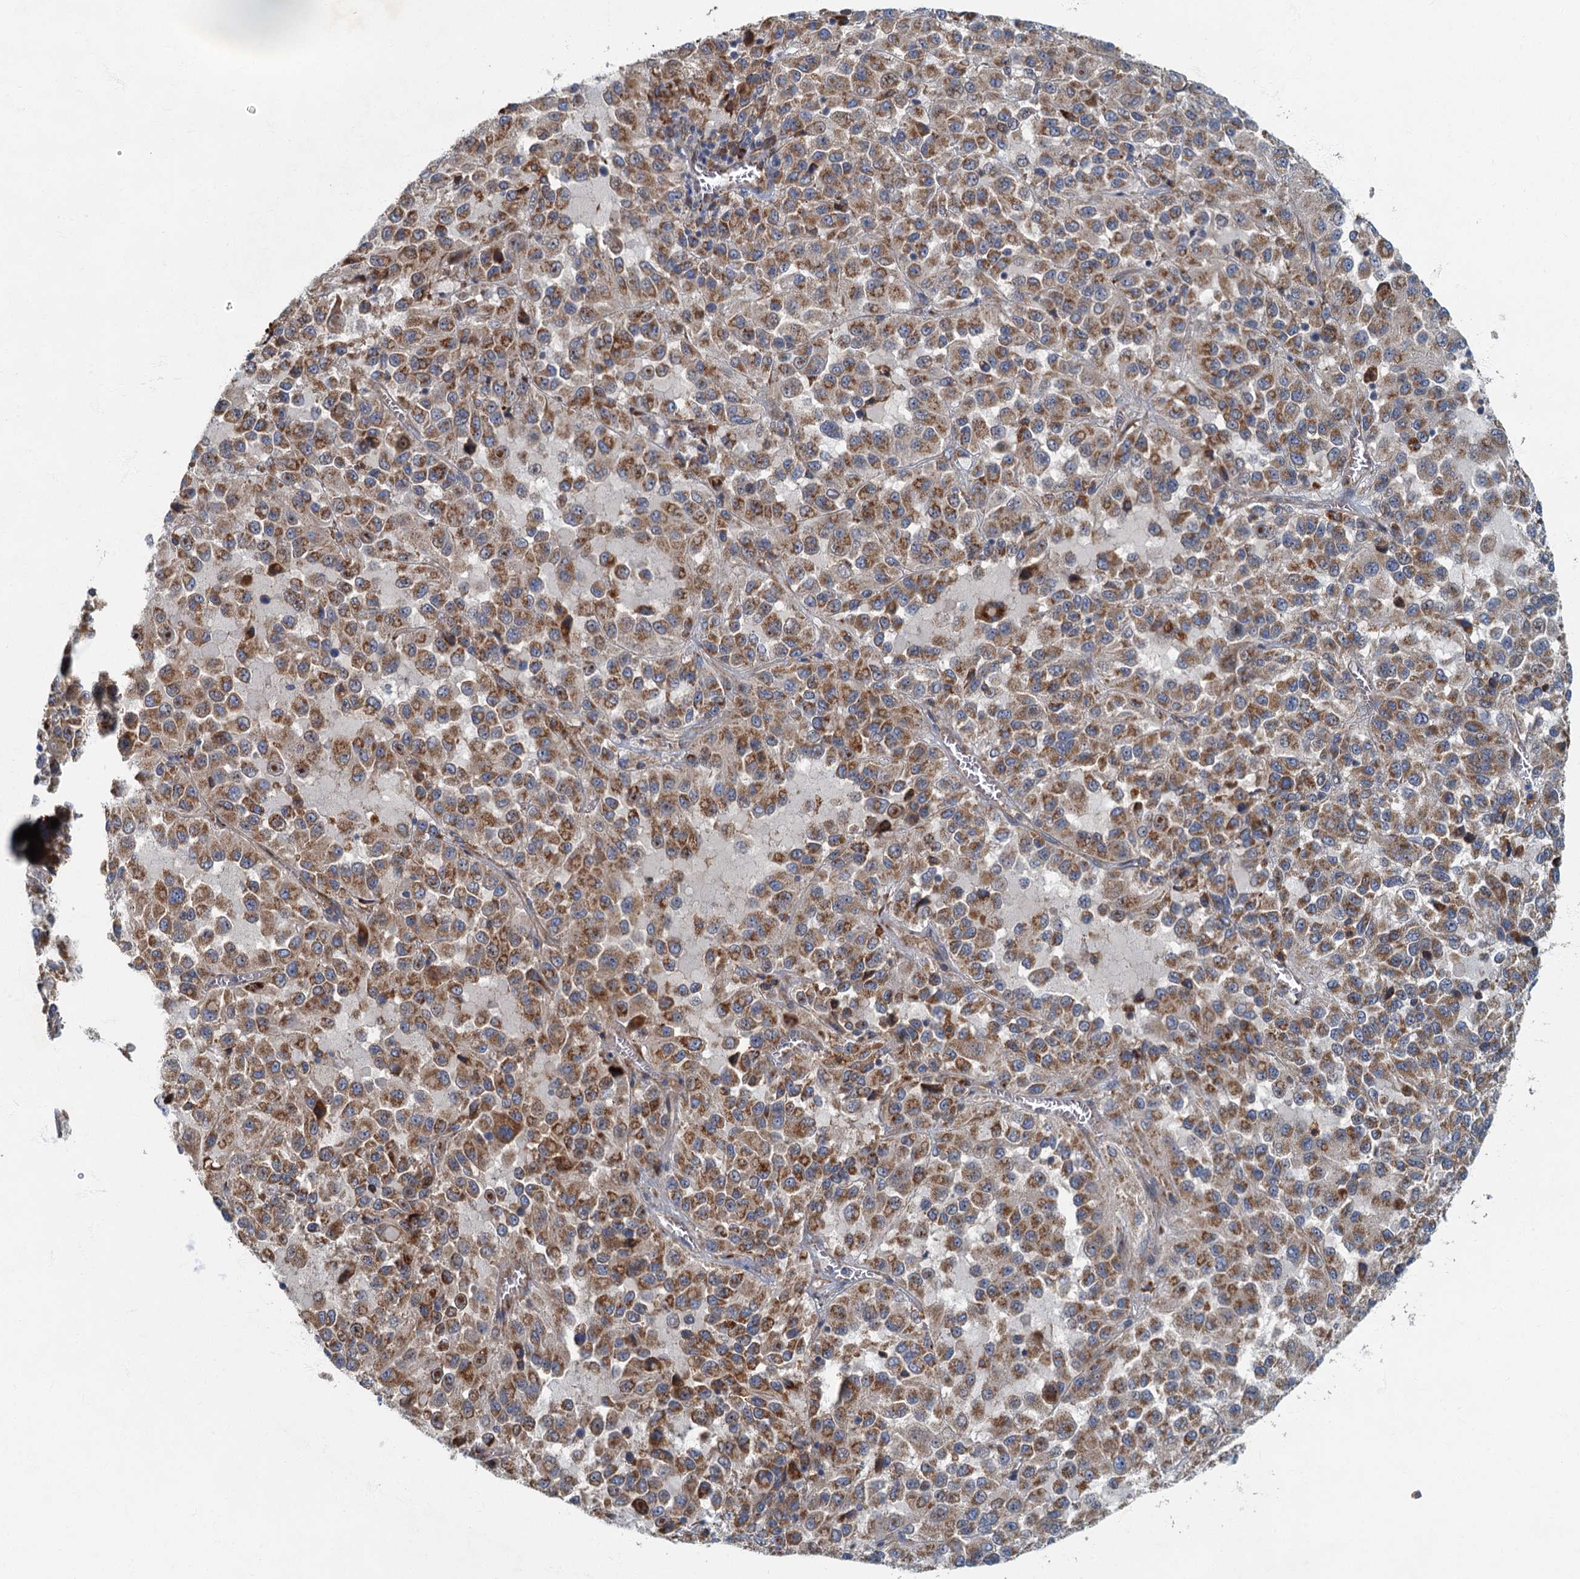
{"staining": {"intensity": "moderate", "quantity": ">75%", "location": "cytoplasmic/membranous"}, "tissue": "melanoma", "cell_type": "Tumor cells", "image_type": "cancer", "snomed": [{"axis": "morphology", "description": "Malignant melanoma, Metastatic site"}, {"axis": "topography", "description": "Lung"}], "caption": "A high-resolution histopathology image shows immunohistochemistry staining of malignant melanoma (metastatic site), which demonstrates moderate cytoplasmic/membranous staining in approximately >75% of tumor cells.", "gene": "SPDYC", "patient": {"sex": "male", "age": 64}}